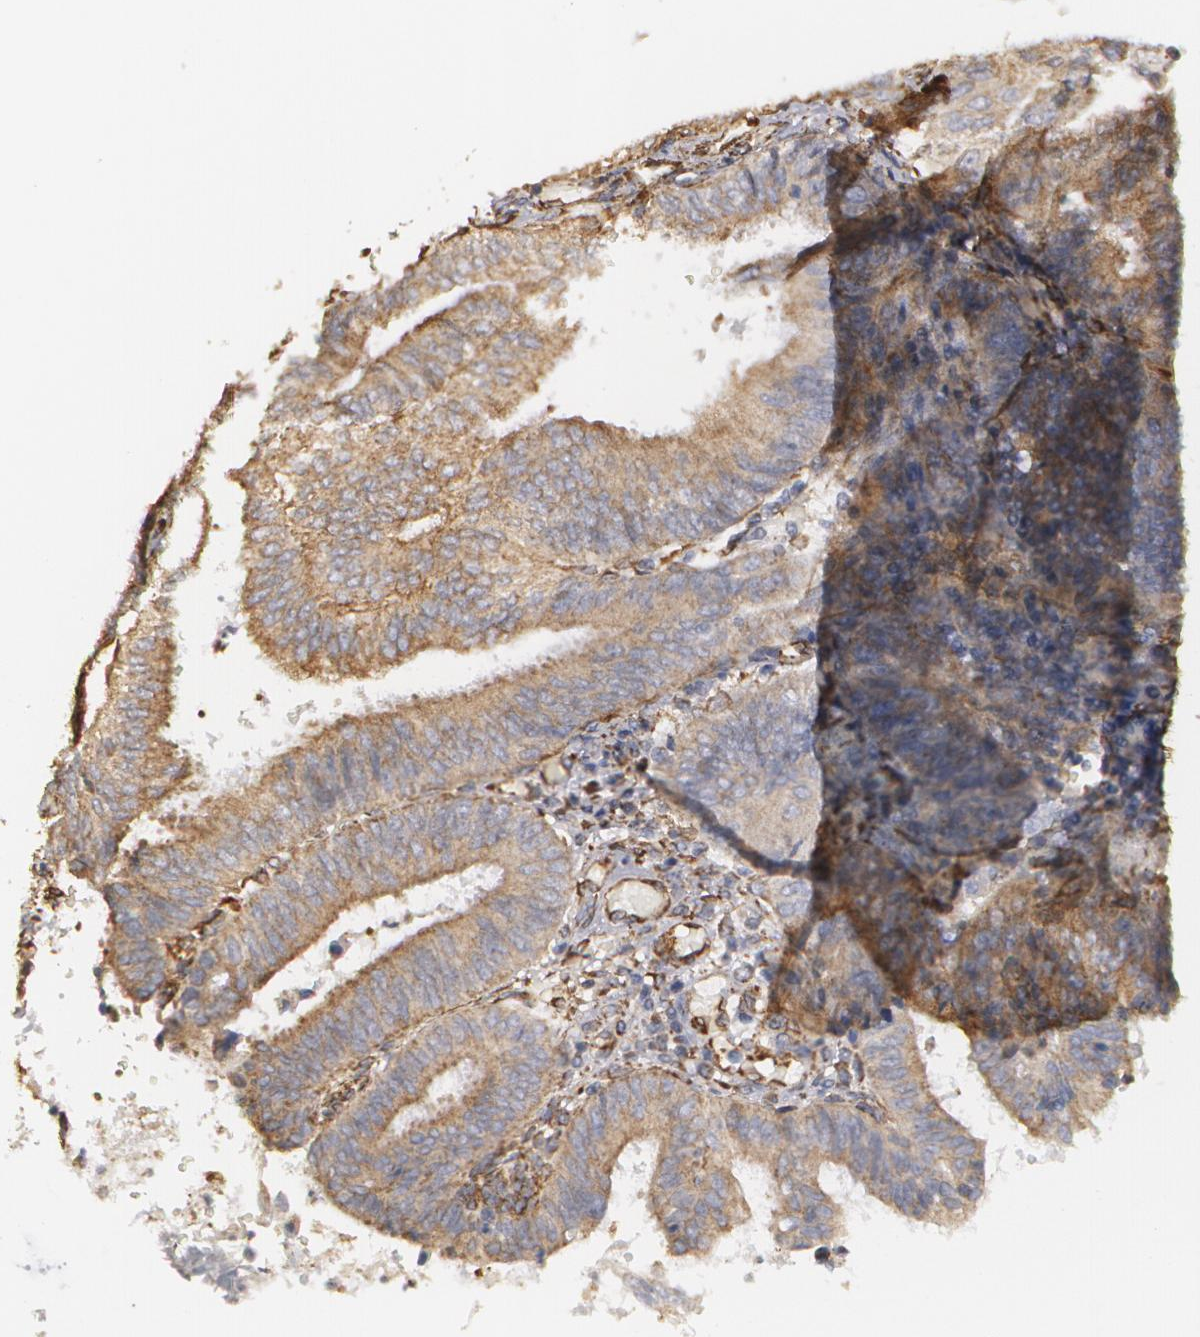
{"staining": {"intensity": "weak", "quantity": ">75%", "location": "cytoplasmic/membranous"}, "tissue": "endometrial cancer", "cell_type": "Tumor cells", "image_type": "cancer", "snomed": [{"axis": "morphology", "description": "Adenocarcinoma, NOS"}, {"axis": "topography", "description": "Endometrium"}], "caption": "A photomicrograph of human endometrial cancer stained for a protein reveals weak cytoplasmic/membranous brown staining in tumor cells.", "gene": "CYB5R3", "patient": {"sex": "female", "age": 55}}